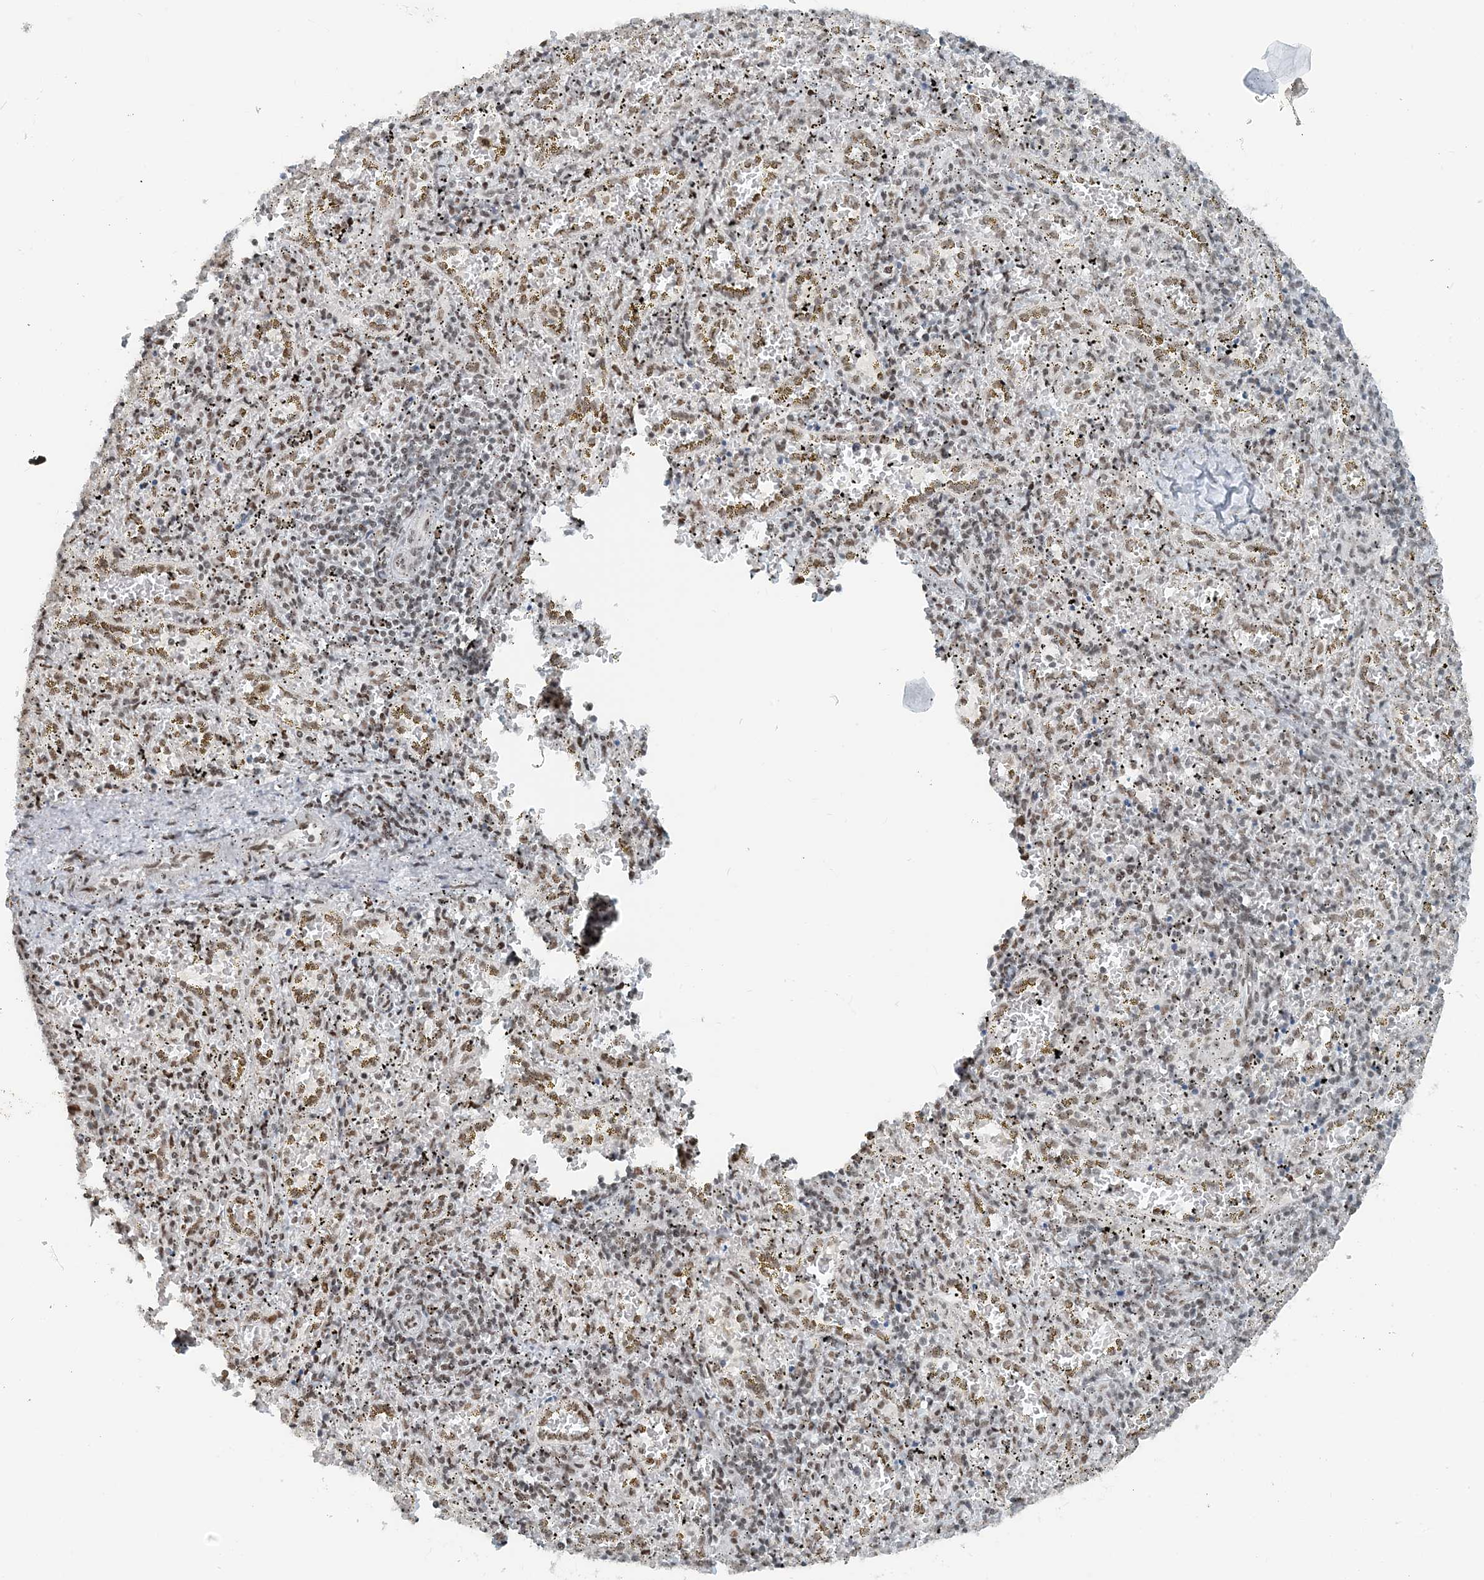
{"staining": {"intensity": "weak", "quantity": "25%-75%", "location": "nuclear"}, "tissue": "spleen", "cell_type": "Cells in red pulp", "image_type": "normal", "snomed": [{"axis": "morphology", "description": "Normal tissue, NOS"}, {"axis": "topography", "description": "Spleen"}], "caption": "Protein analysis of benign spleen displays weak nuclear staining in about 25%-75% of cells in red pulp. (Stains: DAB in brown, nuclei in blue, Microscopy: brightfield microscopy at high magnification).", "gene": "ZNF500", "patient": {"sex": "male", "age": 11}}